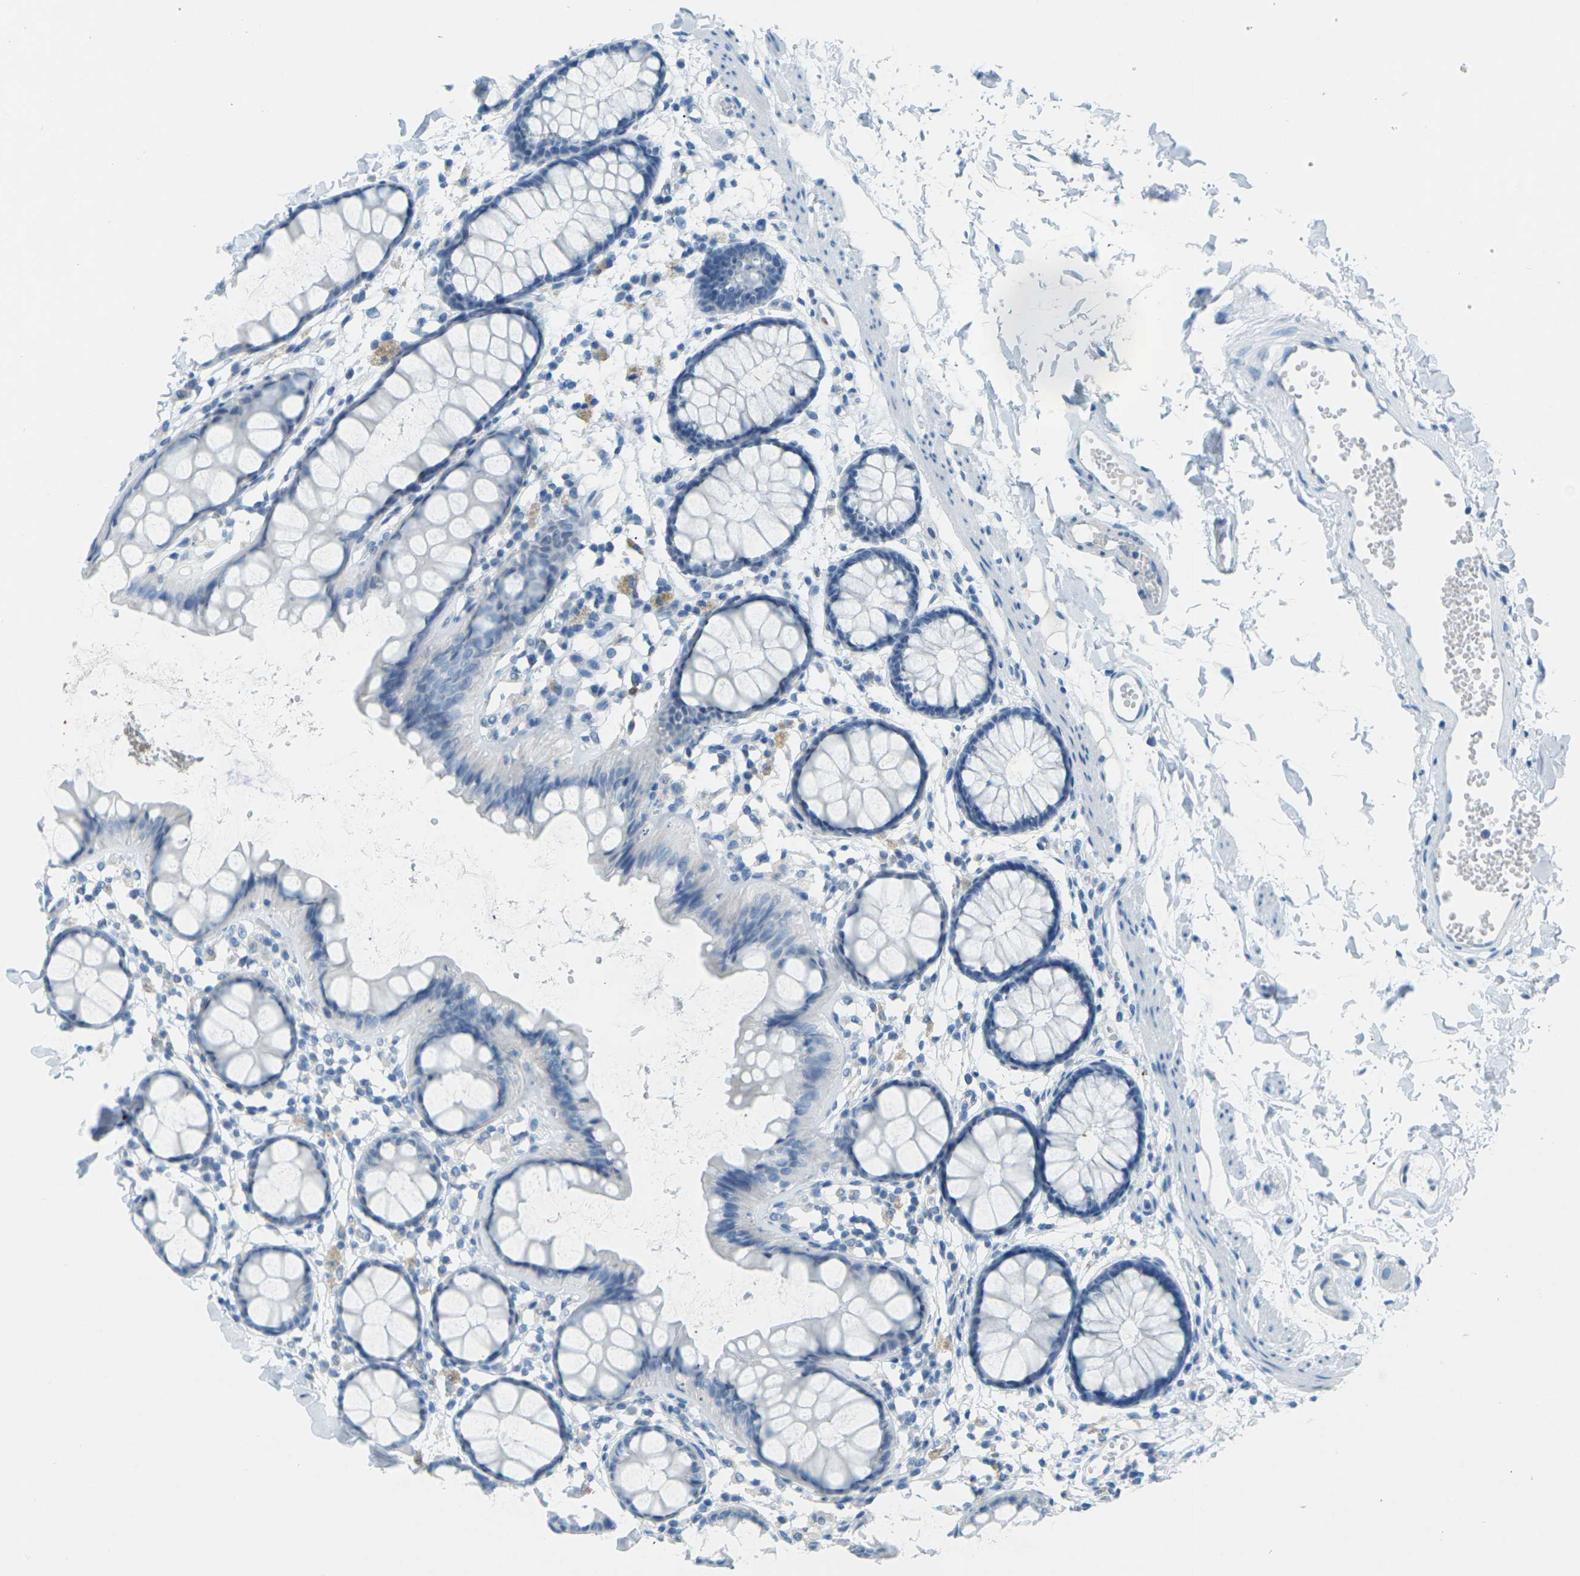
{"staining": {"intensity": "negative", "quantity": "none", "location": "none"}, "tissue": "rectum", "cell_type": "Glandular cells", "image_type": "normal", "snomed": [{"axis": "morphology", "description": "Normal tissue, NOS"}, {"axis": "topography", "description": "Rectum"}], "caption": "DAB (3,3'-diaminobenzidine) immunohistochemical staining of benign human rectum exhibits no significant staining in glandular cells. (IHC, brightfield microscopy, high magnification).", "gene": "CDH16", "patient": {"sex": "female", "age": 66}}